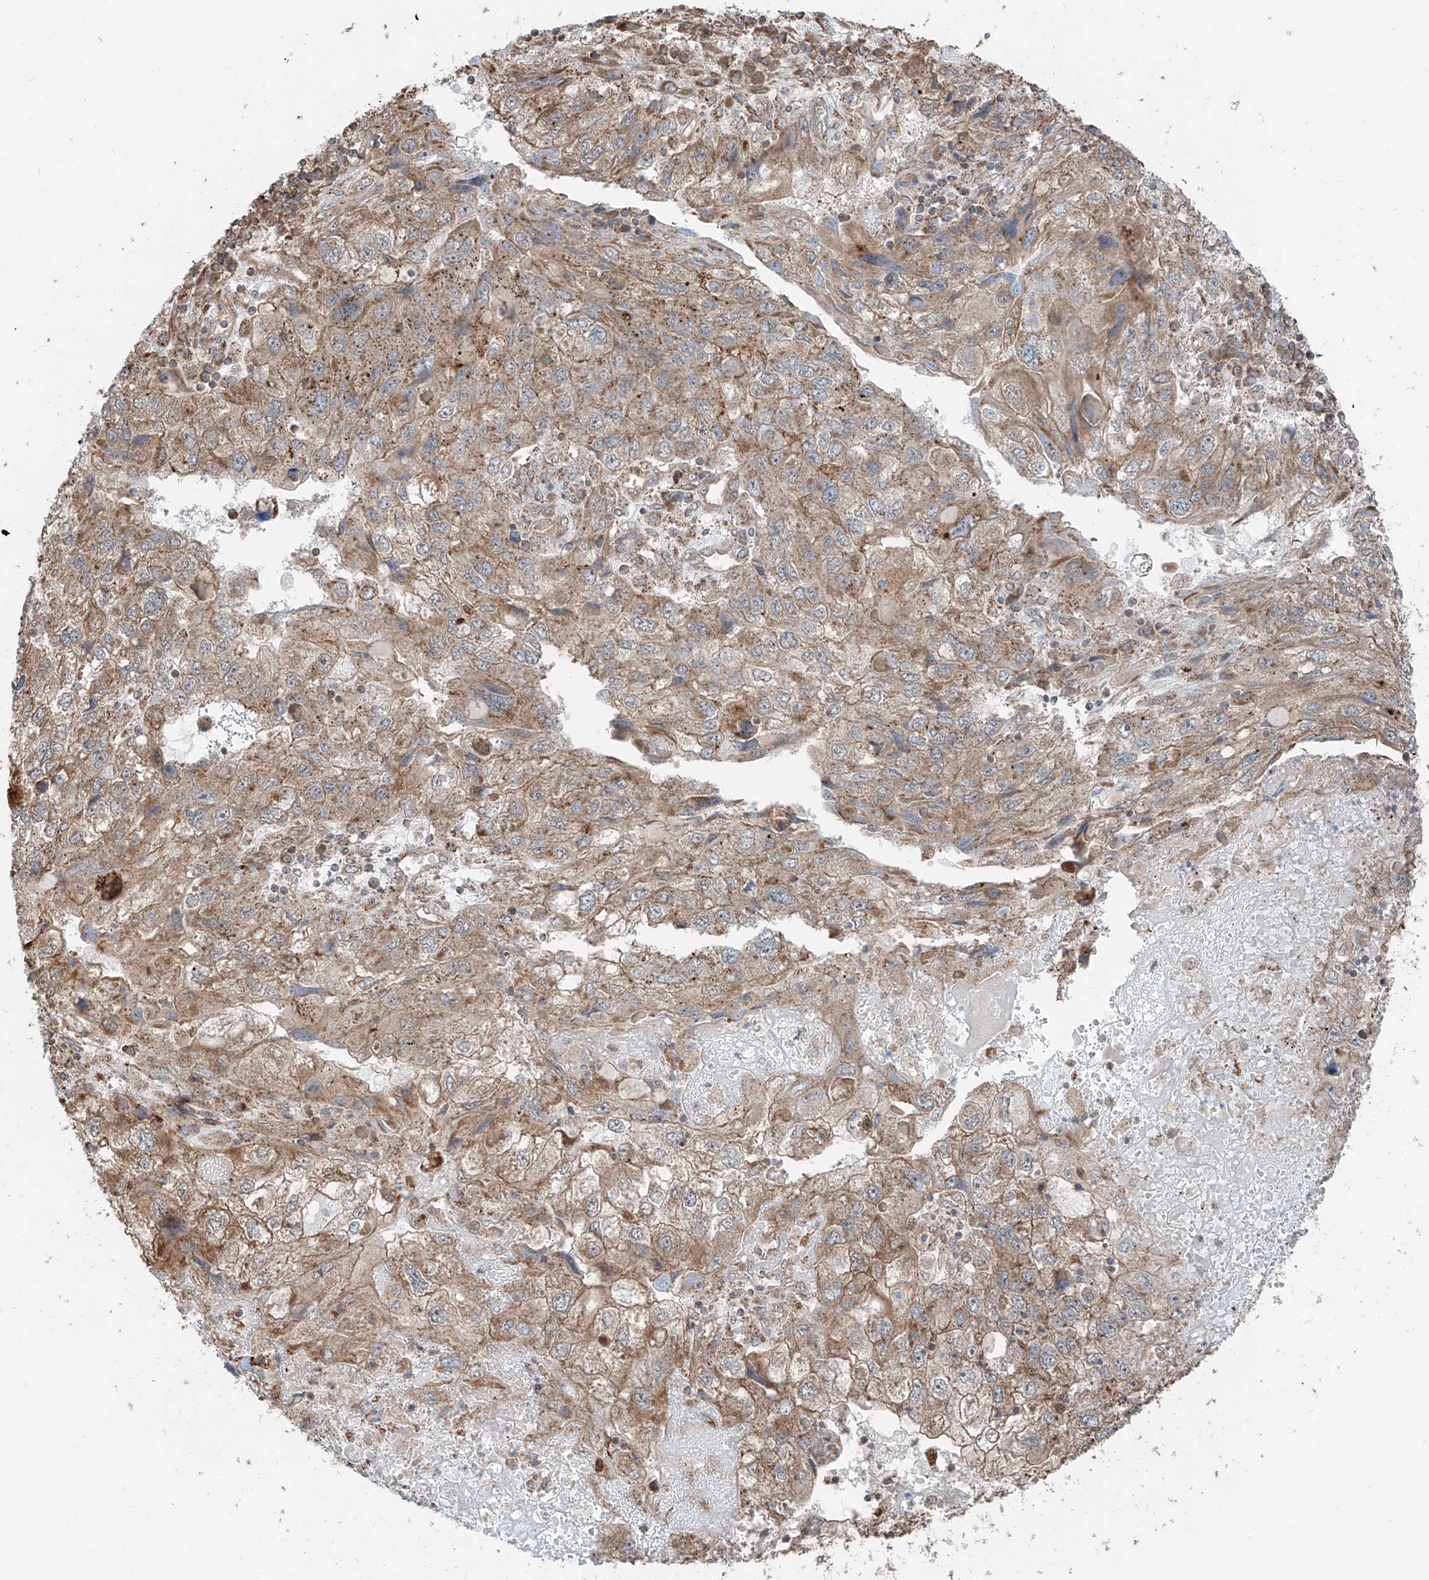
{"staining": {"intensity": "moderate", "quantity": ">75%", "location": "cytoplasmic/membranous"}, "tissue": "endometrial cancer", "cell_type": "Tumor cells", "image_type": "cancer", "snomed": [{"axis": "morphology", "description": "Adenocarcinoma, NOS"}, {"axis": "topography", "description": "Endometrium"}], "caption": "This photomicrograph exhibits endometrial adenocarcinoma stained with immunohistochemistry (IHC) to label a protein in brown. The cytoplasmic/membranous of tumor cells show moderate positivity for the protein. Nuclei are counter-stained blue.", "gene": "CEP162", "patient": {"sex": "female", "age": 49}}